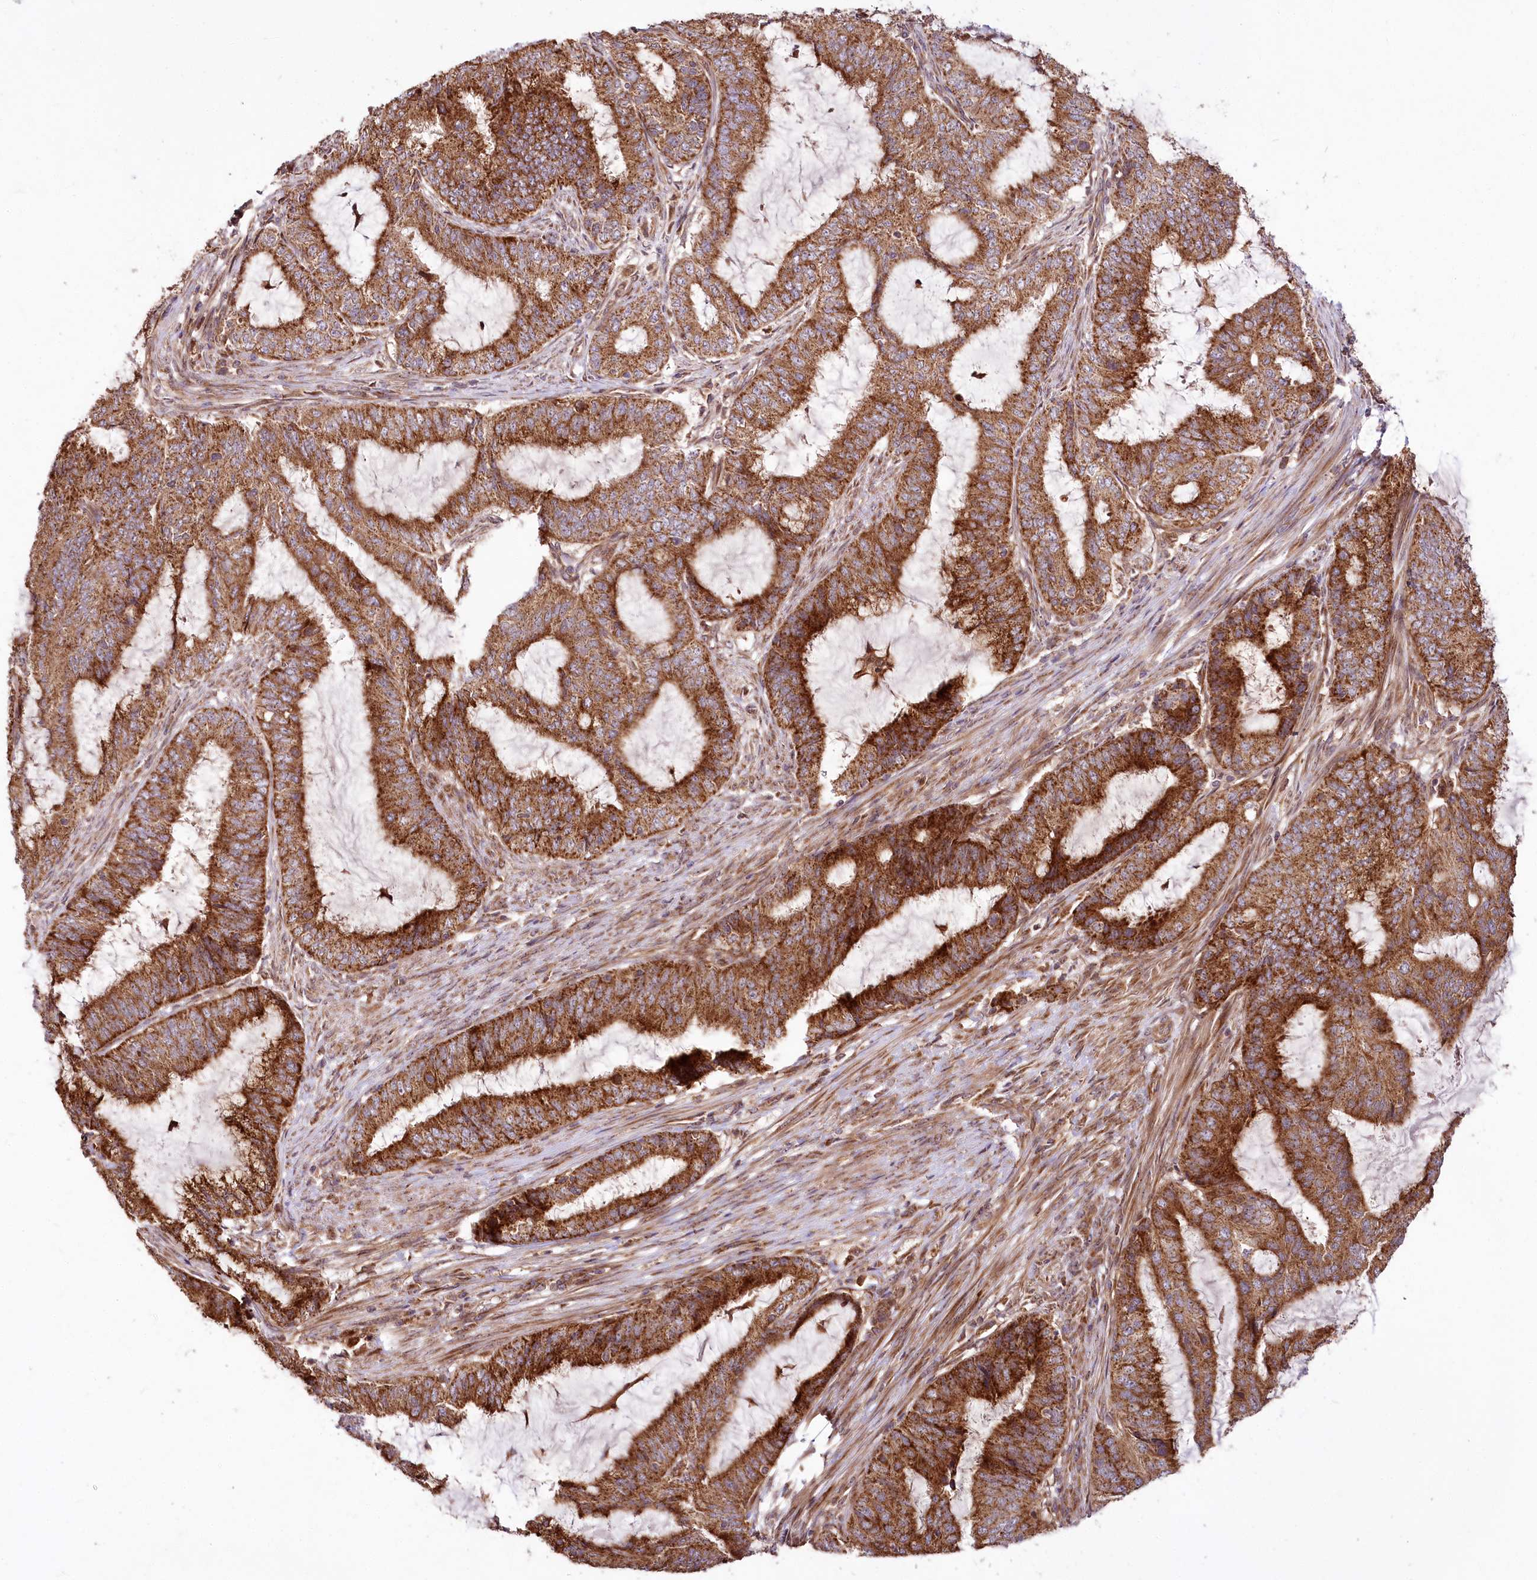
{"staining": {"intensity": "strong", "quantity": ">75%", "location": "cytoplasmic/membranous"}, "tissue": "endometrial cancer", "cell_type": "Tumor cells", "image_type": "cancer", "snomed": [{"axis": "morphology", "description": "Adenocarcinoma, NOS"}, {"axis": "topography", "description": "Endometrium"}], "caption": "Endometrial cancer (adenocarcinoma) stained with a brown dye displays strong cytoplasmic/membranous positive staining in about >75% of tumor cells.", "gene": "RAB7A", "patient": {"sex": "female", "age": 51}}